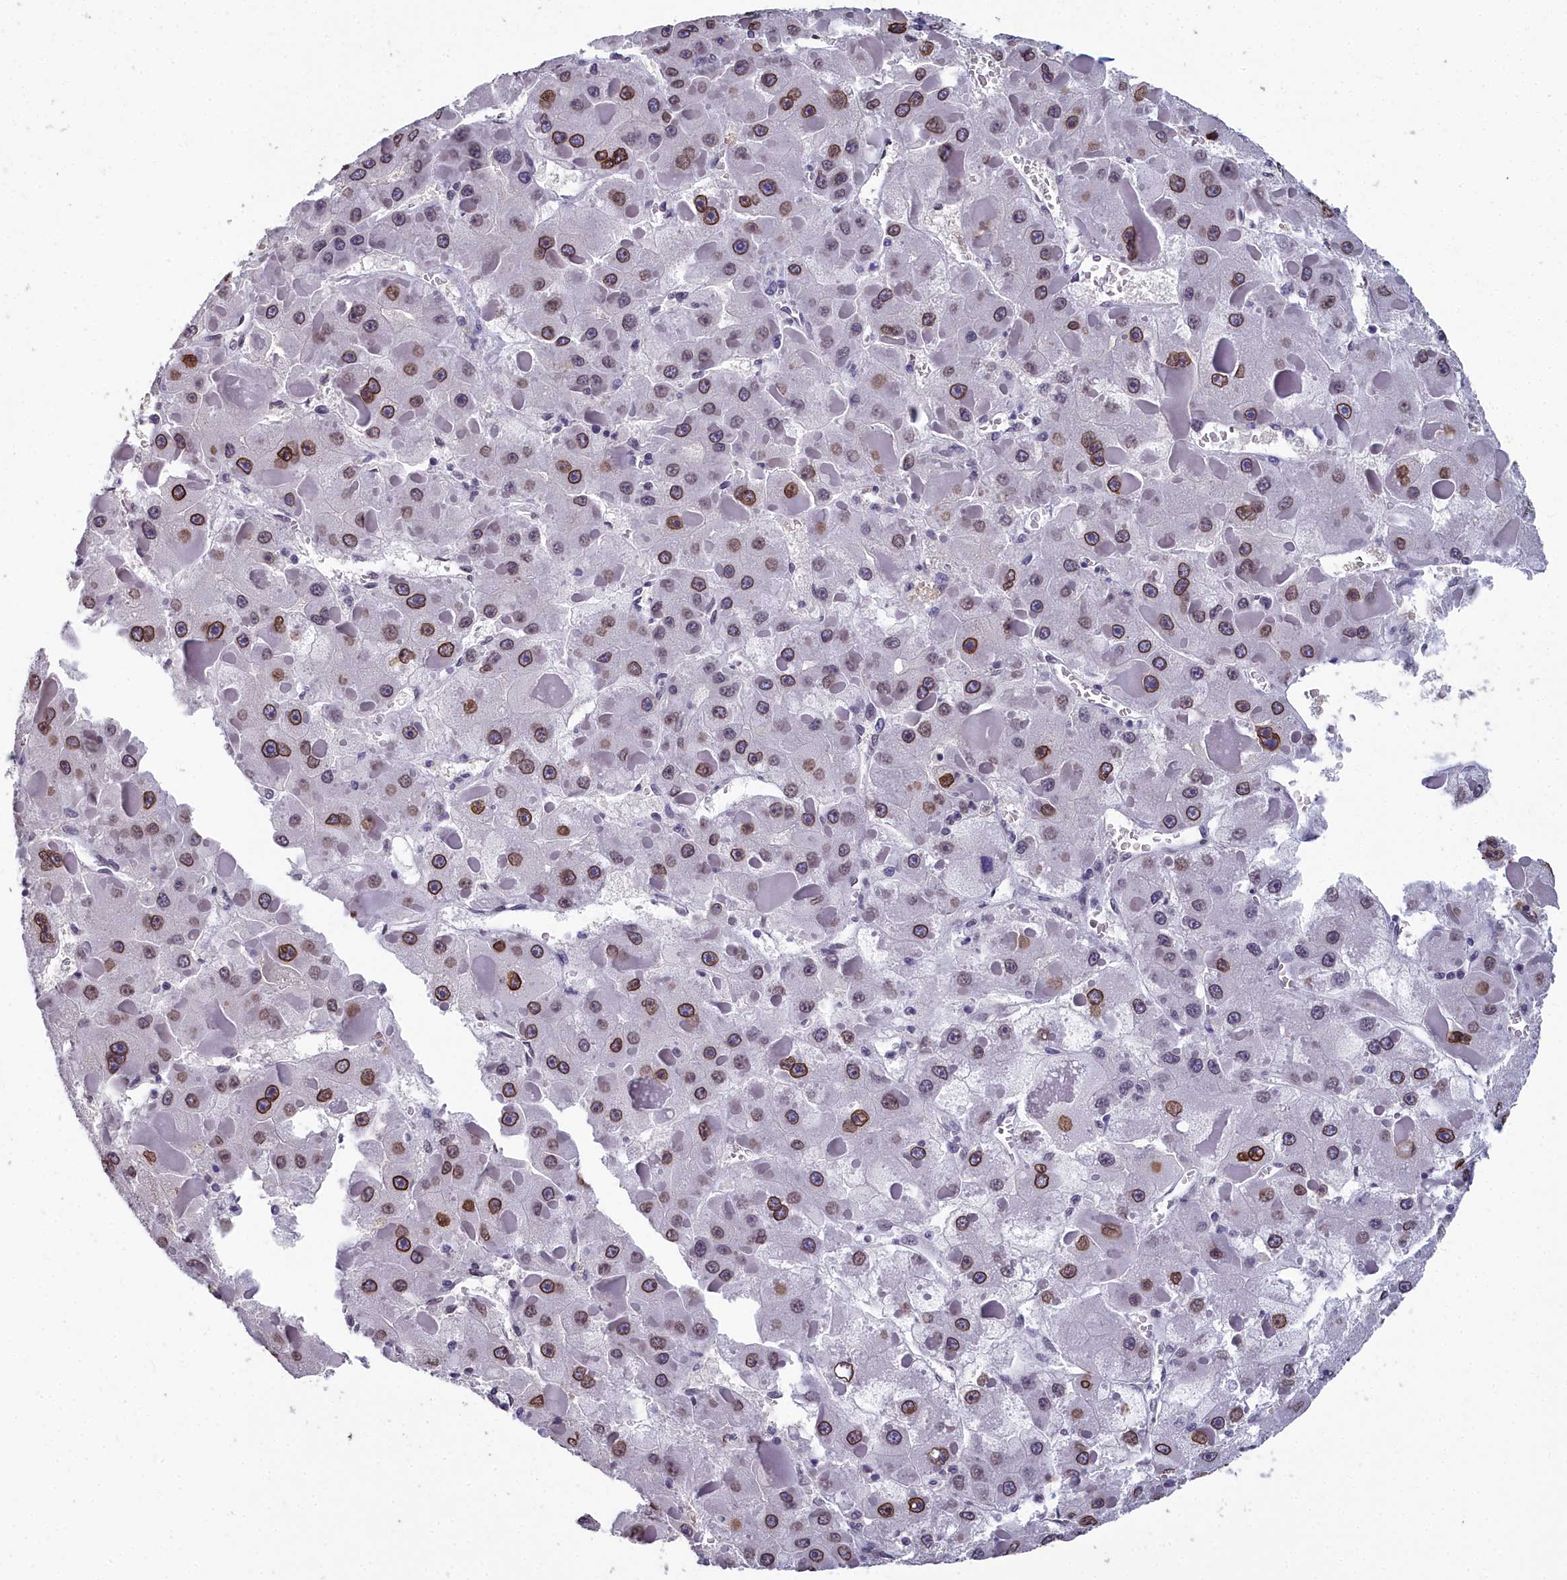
{"staining": {"intensity": "strong", "quantity": ">75%", "location": "cytoplasmic/membranous,nuclear"}, "tissue": "liver cancer", "cell_type": "Tumor cells", "image_type": "cancer", "snomed": [{"axis": "morphology", "description": "Carcinoma, Hepatocellular, NOS"}, {"axis": "topography", "description": "Liver"}], "caption": "An image showing strong cytoplasmic/membranous and nuclear staining in approximately >75% of tumor cells in hepatocellular carcinoma (liver), as visualized by brown immunohistochemical staining.", "gene": "CCDC97", "patient": {"sex": "female", "age": 73}}